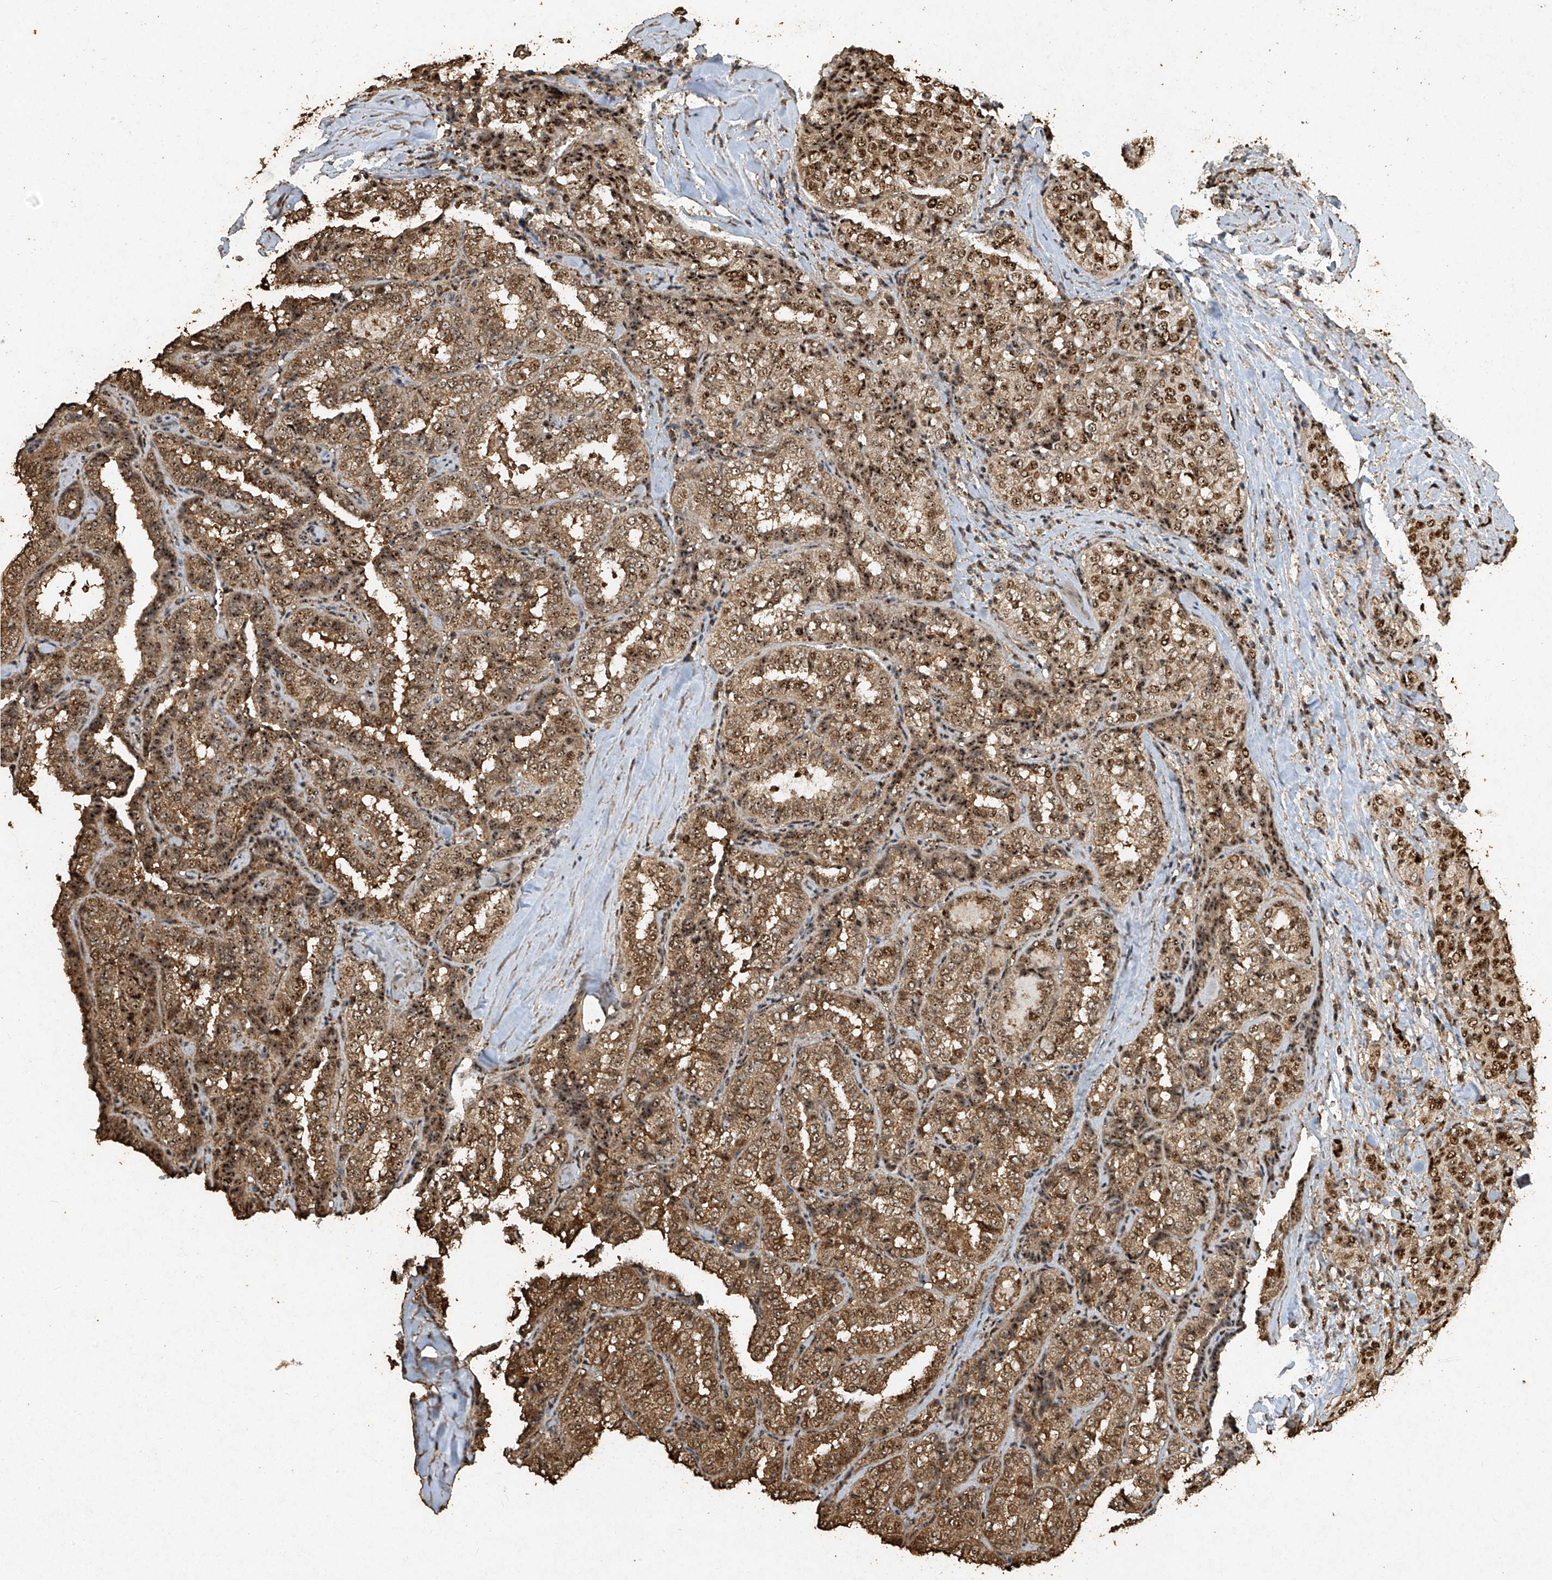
{"staining": {"intensity": "moderate", "quantity": ">75%", "location": "cytoplasmic/membranous,nuclear"}, "tissue": "thyroid cancer", "cell_type": "Tumor cells", "image_type": "cancer", "snomed": [{"axis": "morphology", "description": "Normal tissue, NOS"}, {"axis": "morphology", "description": "Papillary adenocarcinoma, NOS"}, {"axis": "topography", "description": "Thyroid gland"}], "caption": "Immunohistochemistry (DAB) staining of human thyroid cancer reveals moderate cytoplasmic/membranous and nuclear protein staining in approximately >75% of tumor cells.", "gene": "ERBB3", "patient": {"sex": "female", "age": 30}}